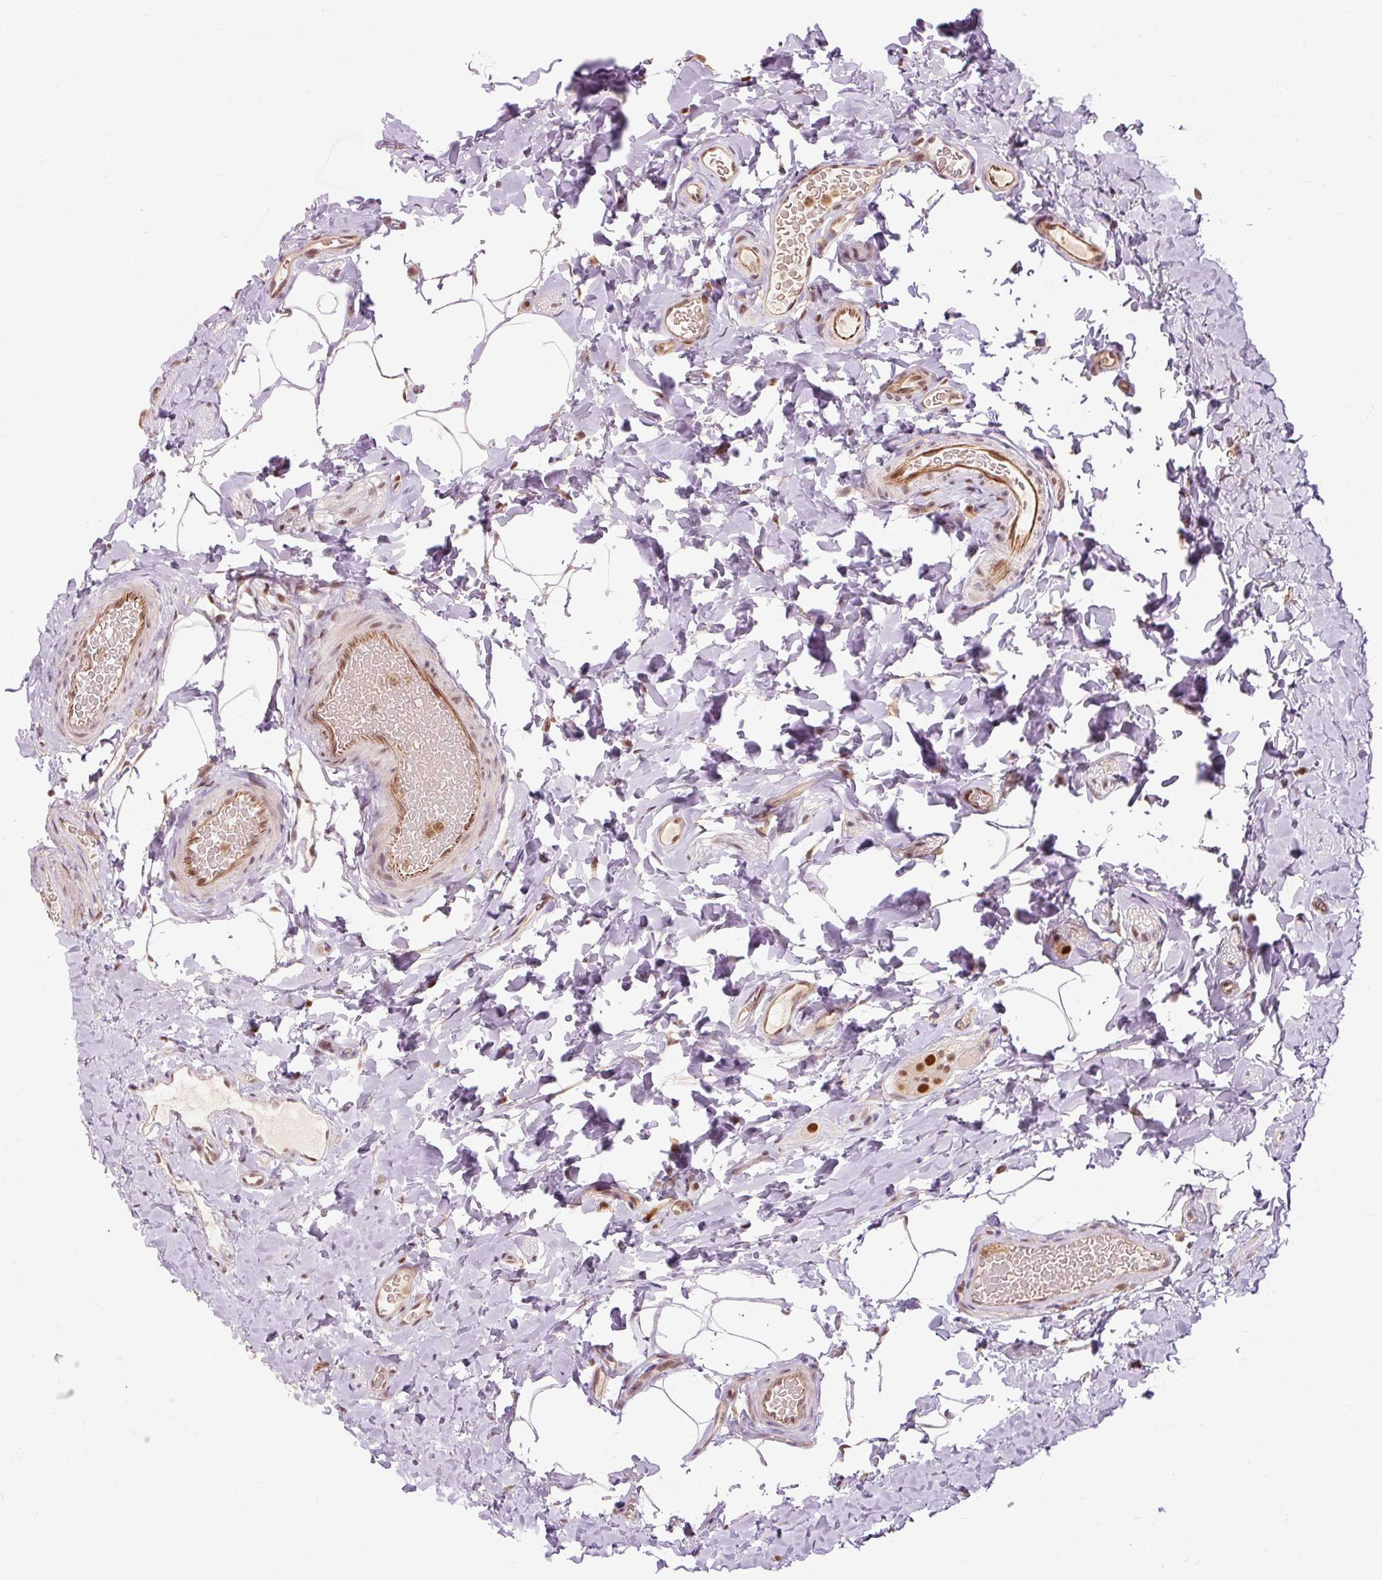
{"staining": {"intensity": "moderate", "quantity": ">75%", "location": "cytoplasmic/membranous,nuclear"}, "tissue": "colon", "cell_type": "Endothelial cells", "image_type": "normal", "snomed": [{"axis": "morphology", "description": "Normal tissue, NOS"}, {"axis": "topography", "description": "Colon"}], "caption": "Protein expression analysis of unremarkable colon demonstrates moderate cytoplasmic/membranous,nuclear expression in approximately >75% of endothelial cells. The staining is performed using DAB brown chromogen to label protein expression. The nuclei are counter-stained blue using hematoxylin.", "gene": "CSTF1", "patient": {"sex": "male", "age": 46}}